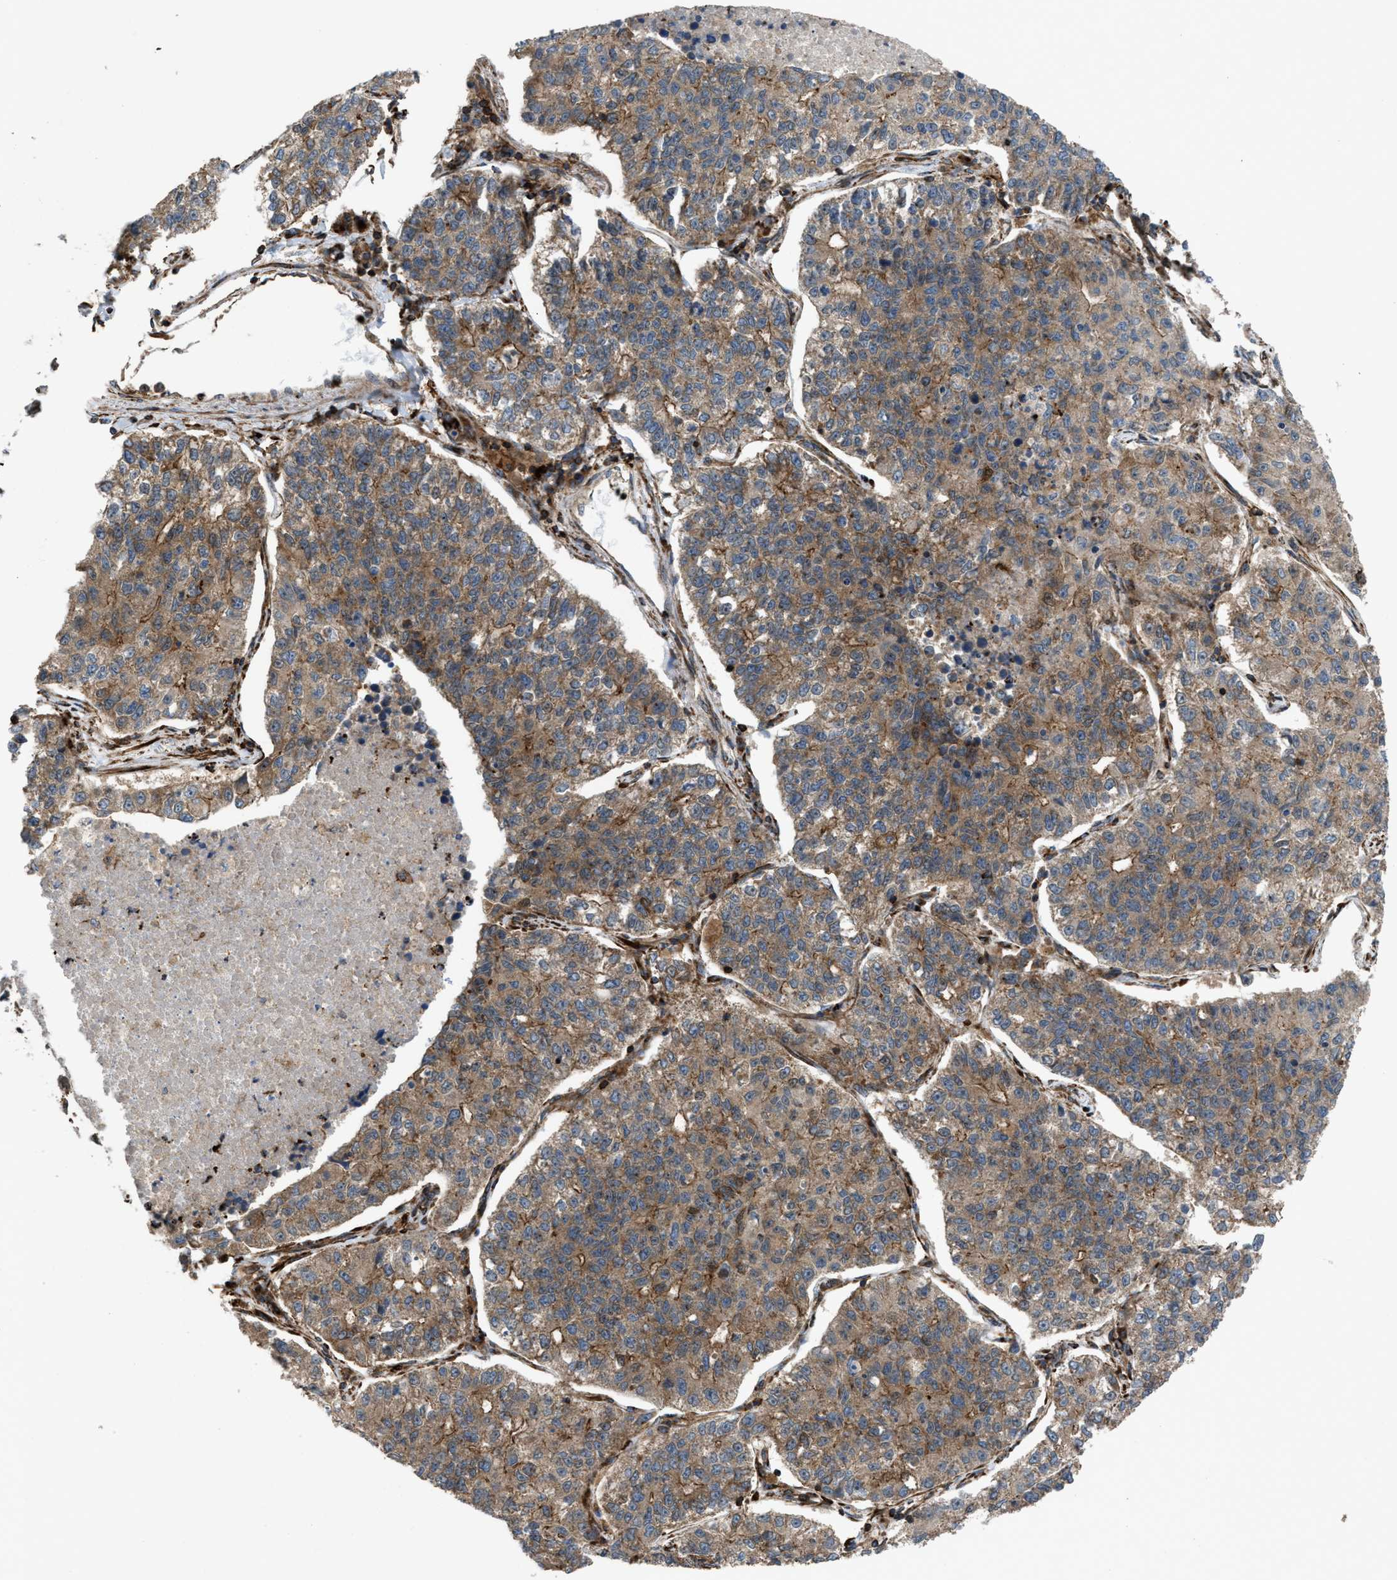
{"staining": {"intensity": "moderate", "quantity": ">75%", "location": "cytoplasmic/membranous"}, "tissue": "lung cancer", "cell_type": "Tumor cells", "image_type": "cancer", "snomed": [{"axis": "morphology", "description": "Adenocarcinoma, NOS"}, {"axis": "topography", "description": "Lung"}], "caption": "A histopathology image showing moderate cytoplasmic/membranous positivity in about >75% of tumor cells in lung cancer (adenocarcinoma), as visualized by brown immunohistochemical staining.", "gene": "EGLN1", "patient": {"sex": "male", "age": 49}}